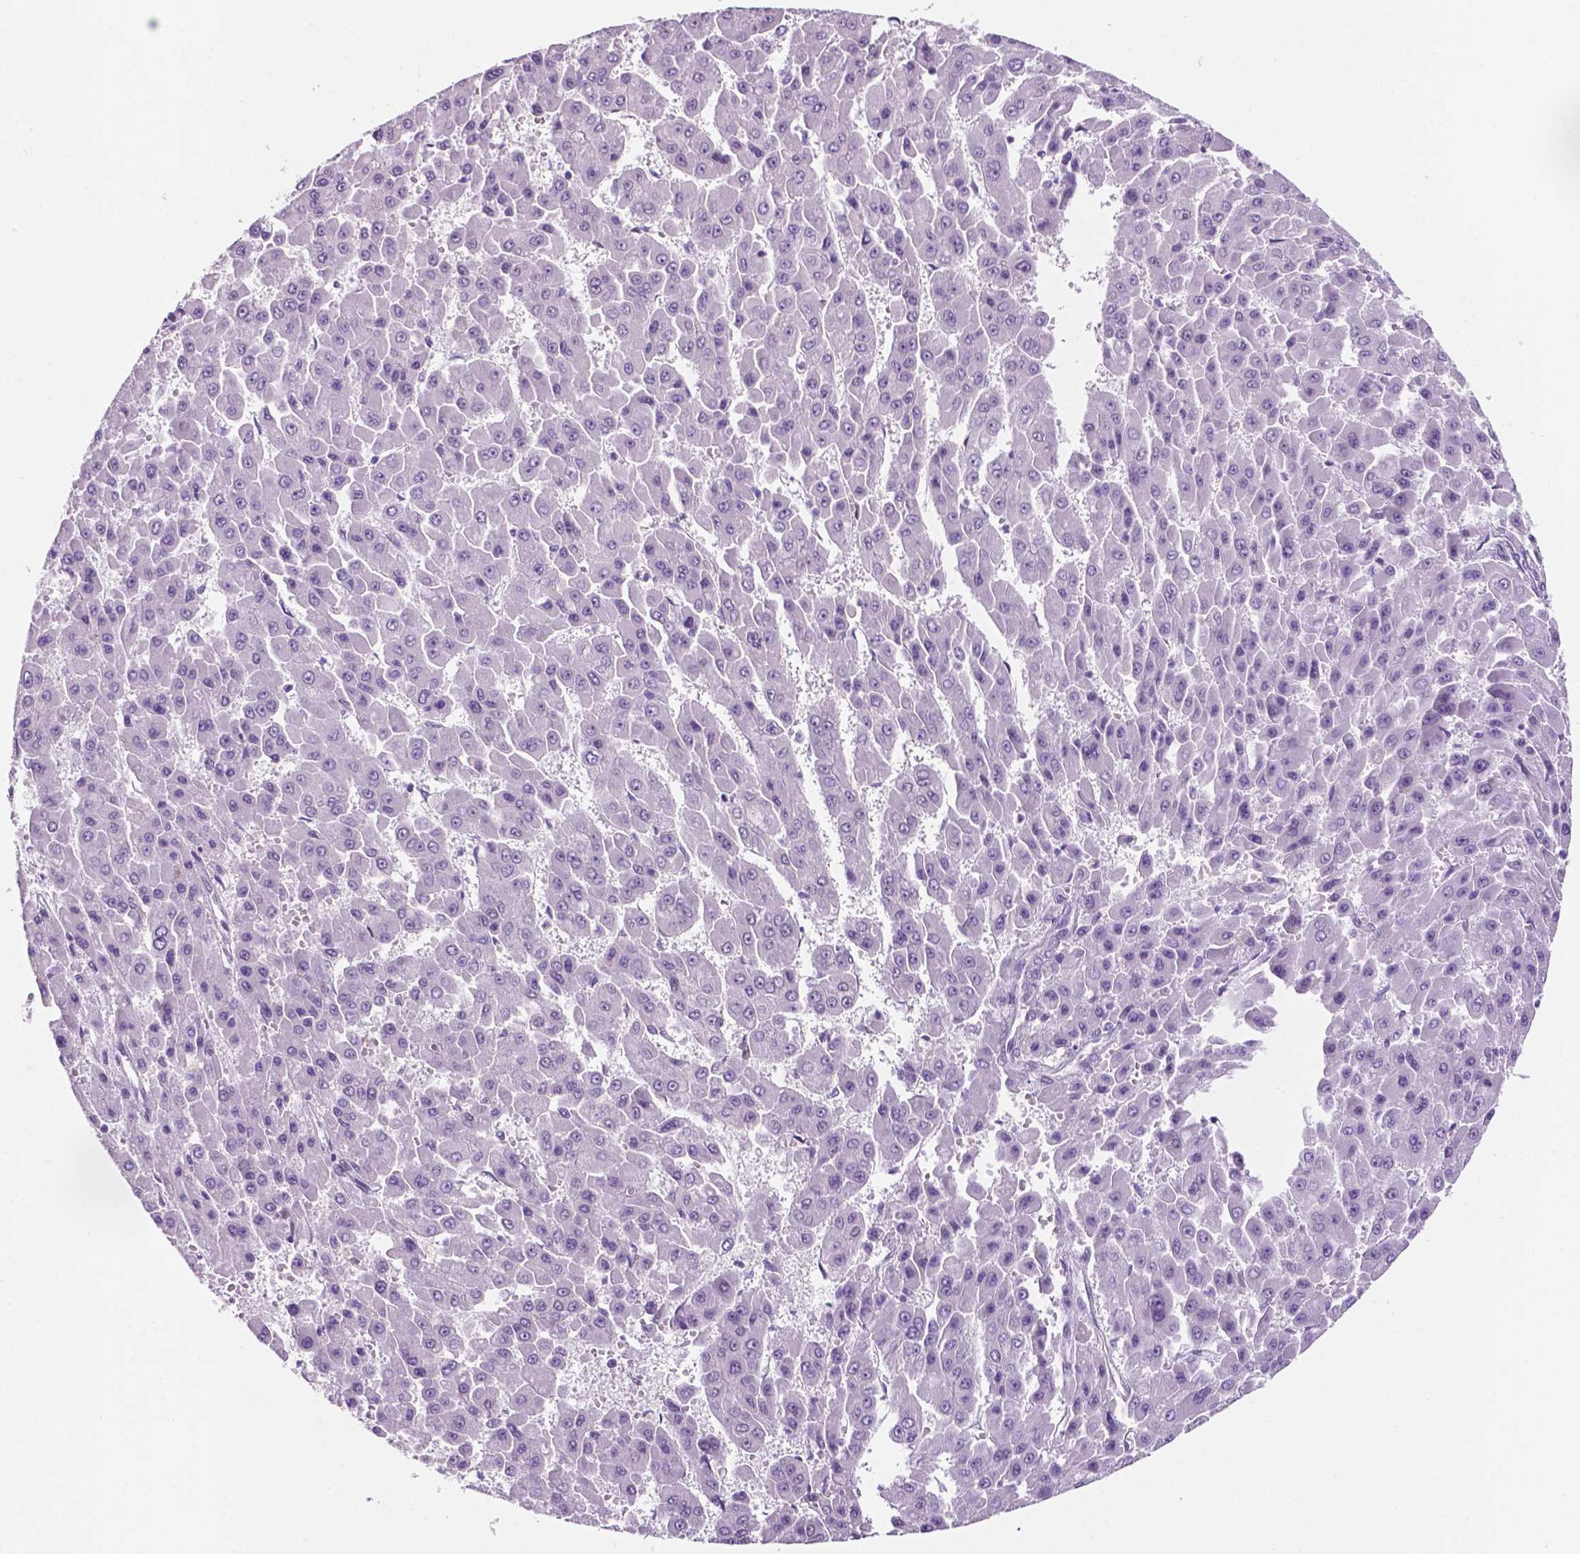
{"staining": {"intensity": "negative", "quantity": "none", "location": "none"}, "tissue": "liver cancer", "cell_type": "Tumor cells", "image_type": "cancer", "snomed": [{"axis": "morphology", "description": "Carcinoma, Hepatocellular, NOS"}, {"axis": "topography", "description": "Liver"}], "caption": "Immunohistochemistry (IHC) photomicrograph of liver hepatocellular carcinoma stained for a protein (brown), which shows no positivity in tumor cells.", "gene": "ERF", "patient": {"sex": "male", "age": 78}}